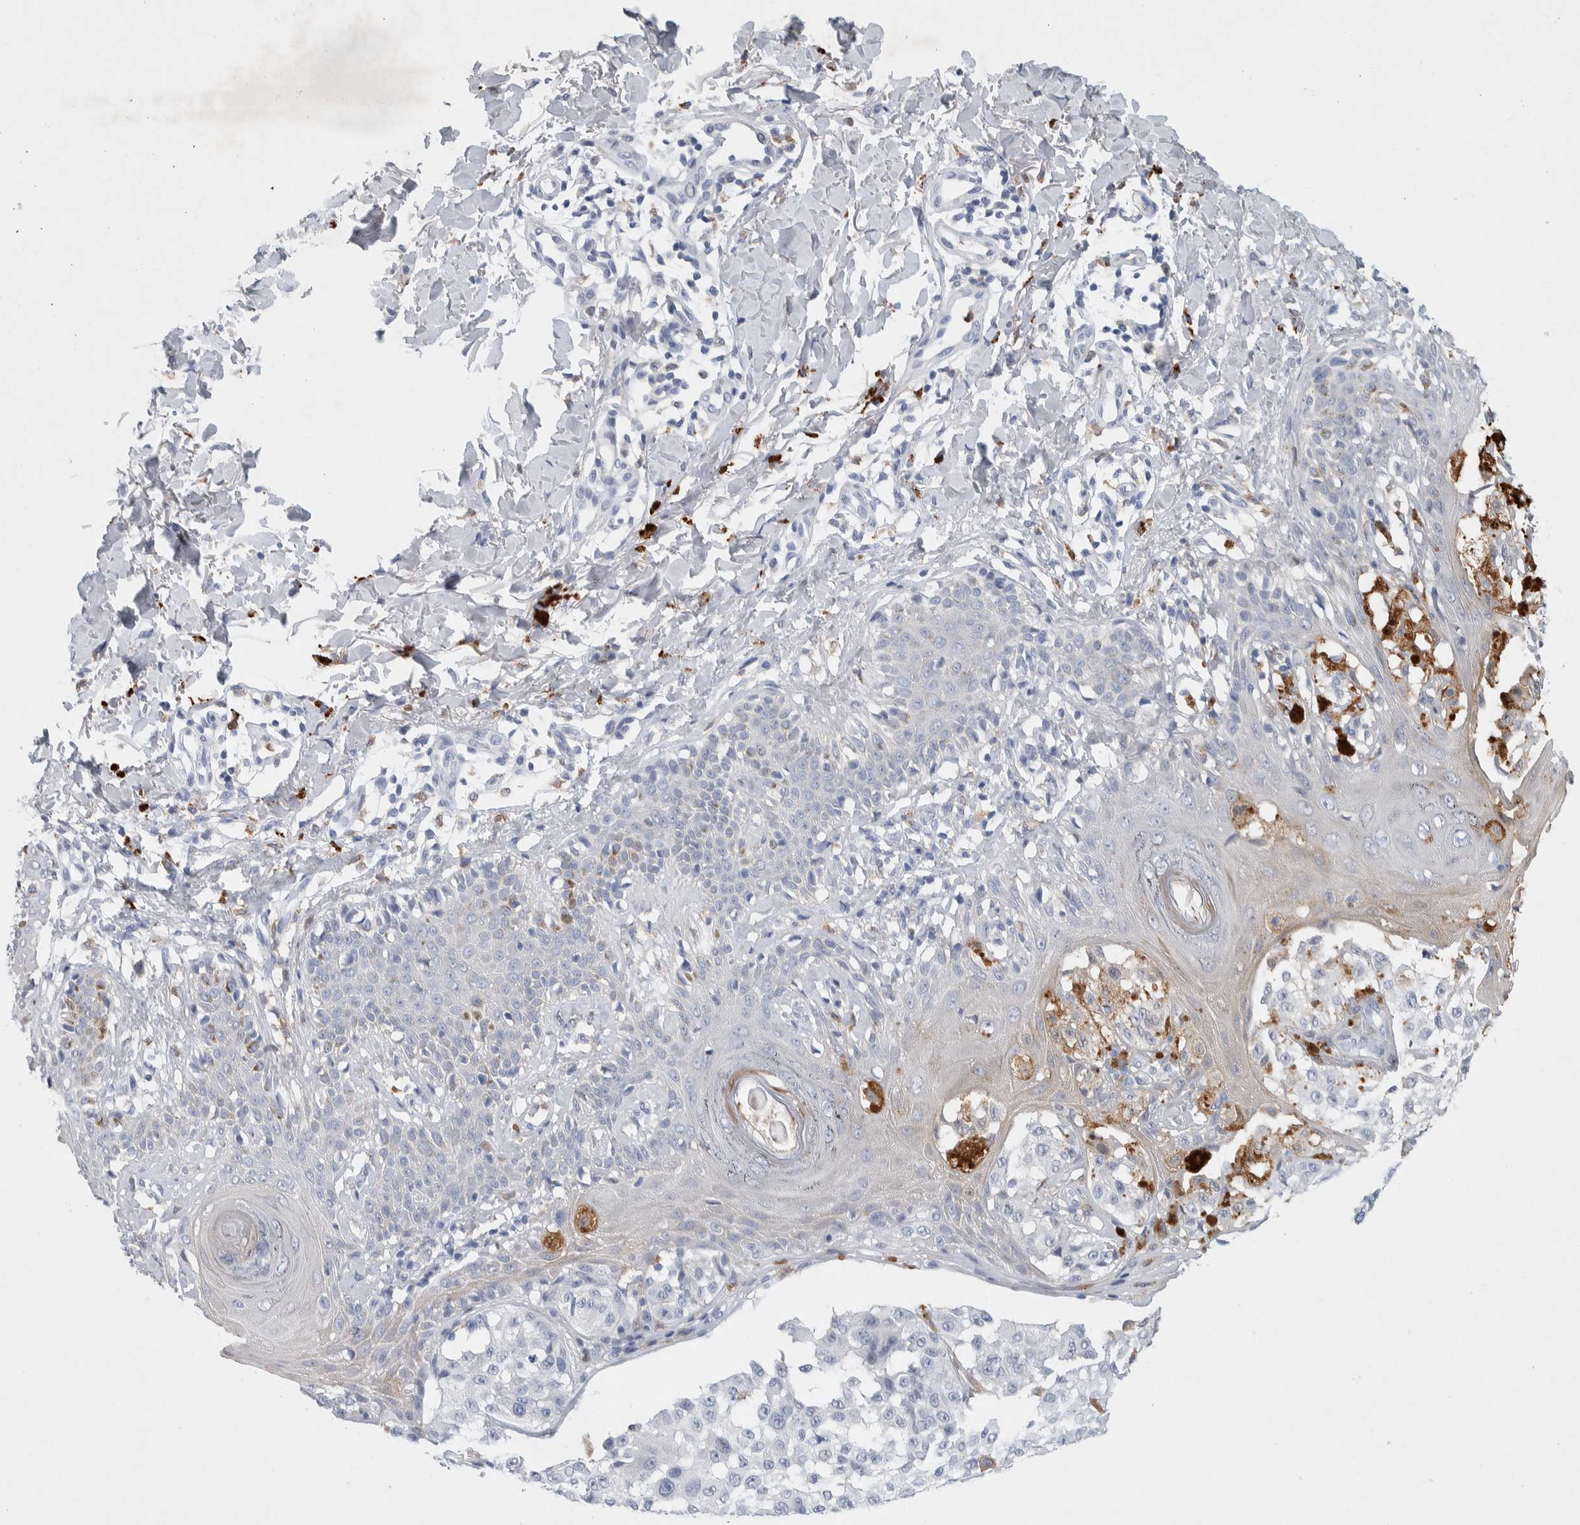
{"staining": {"intensity": "negative", "quantity": "none", "location": "none"}, "tissue": "melanoma", "cell_type": "Tumor cells", "image_type": "cancer", "snomed": [{"axis": "morphology", "description": "Malignant melanoma, NOS"}, {"axis": "topography", "description": "Skin"}], "caption": "A high-resolution photomicrograph shows IHC staining of melanoma, which exhibits no significant expression in tumor cells.", "gene": "NCF2", "patient": {"sex": "female", "age": 46}}